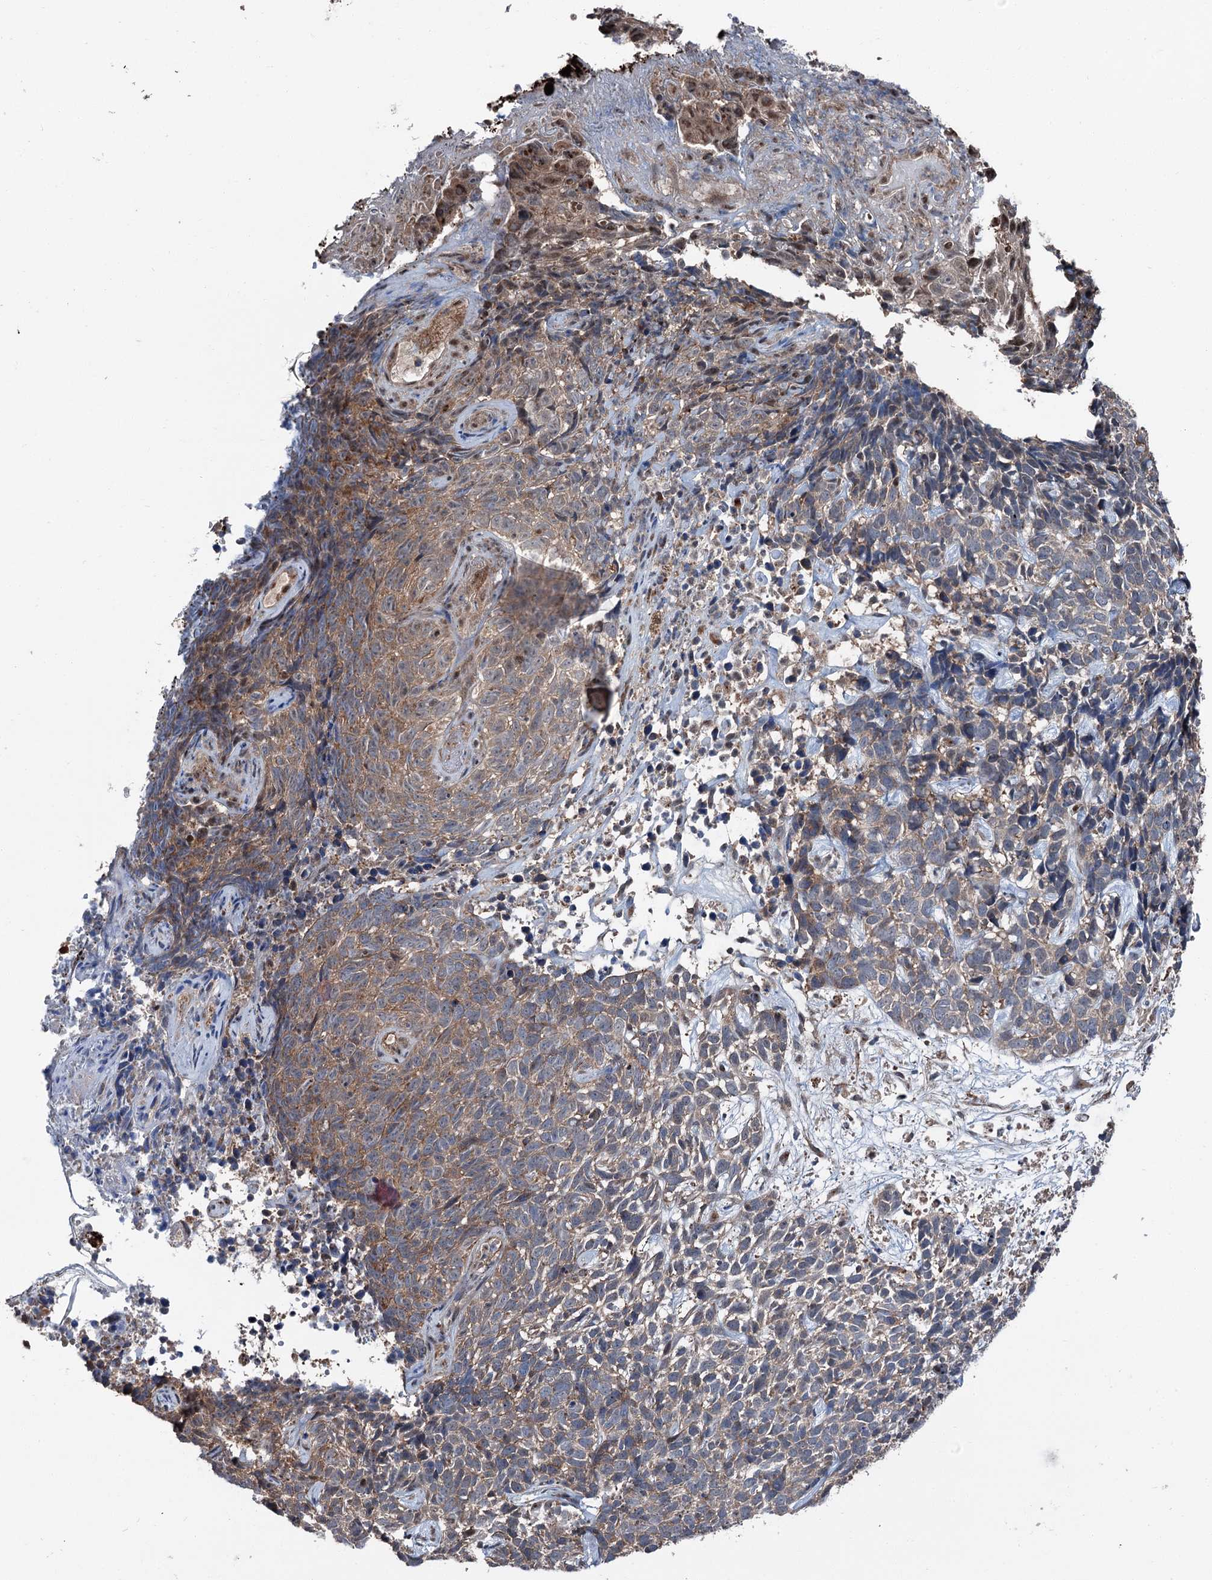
{"staining": {"intensity": "moderate", "quantity": "<25%", "location": "cytoplasmic/membranous"}, "tissue": "skin cancer", "cell_type": "Tumor cells", "image_type": "cancer", "snomed": [{"axis": "morphology", "description": "Basal cell carcinoma"}, {"axis": "topography", "description": "Skin"}], "caption": "Skin basal cell carcinoma was stained to show a protein in brown. There is low levels of moderate cytoplasmic/membranous positivity in about <25% of tumor cells.", "gene": "PSMD13", "patient": {"sex": "female", "age": 84}}